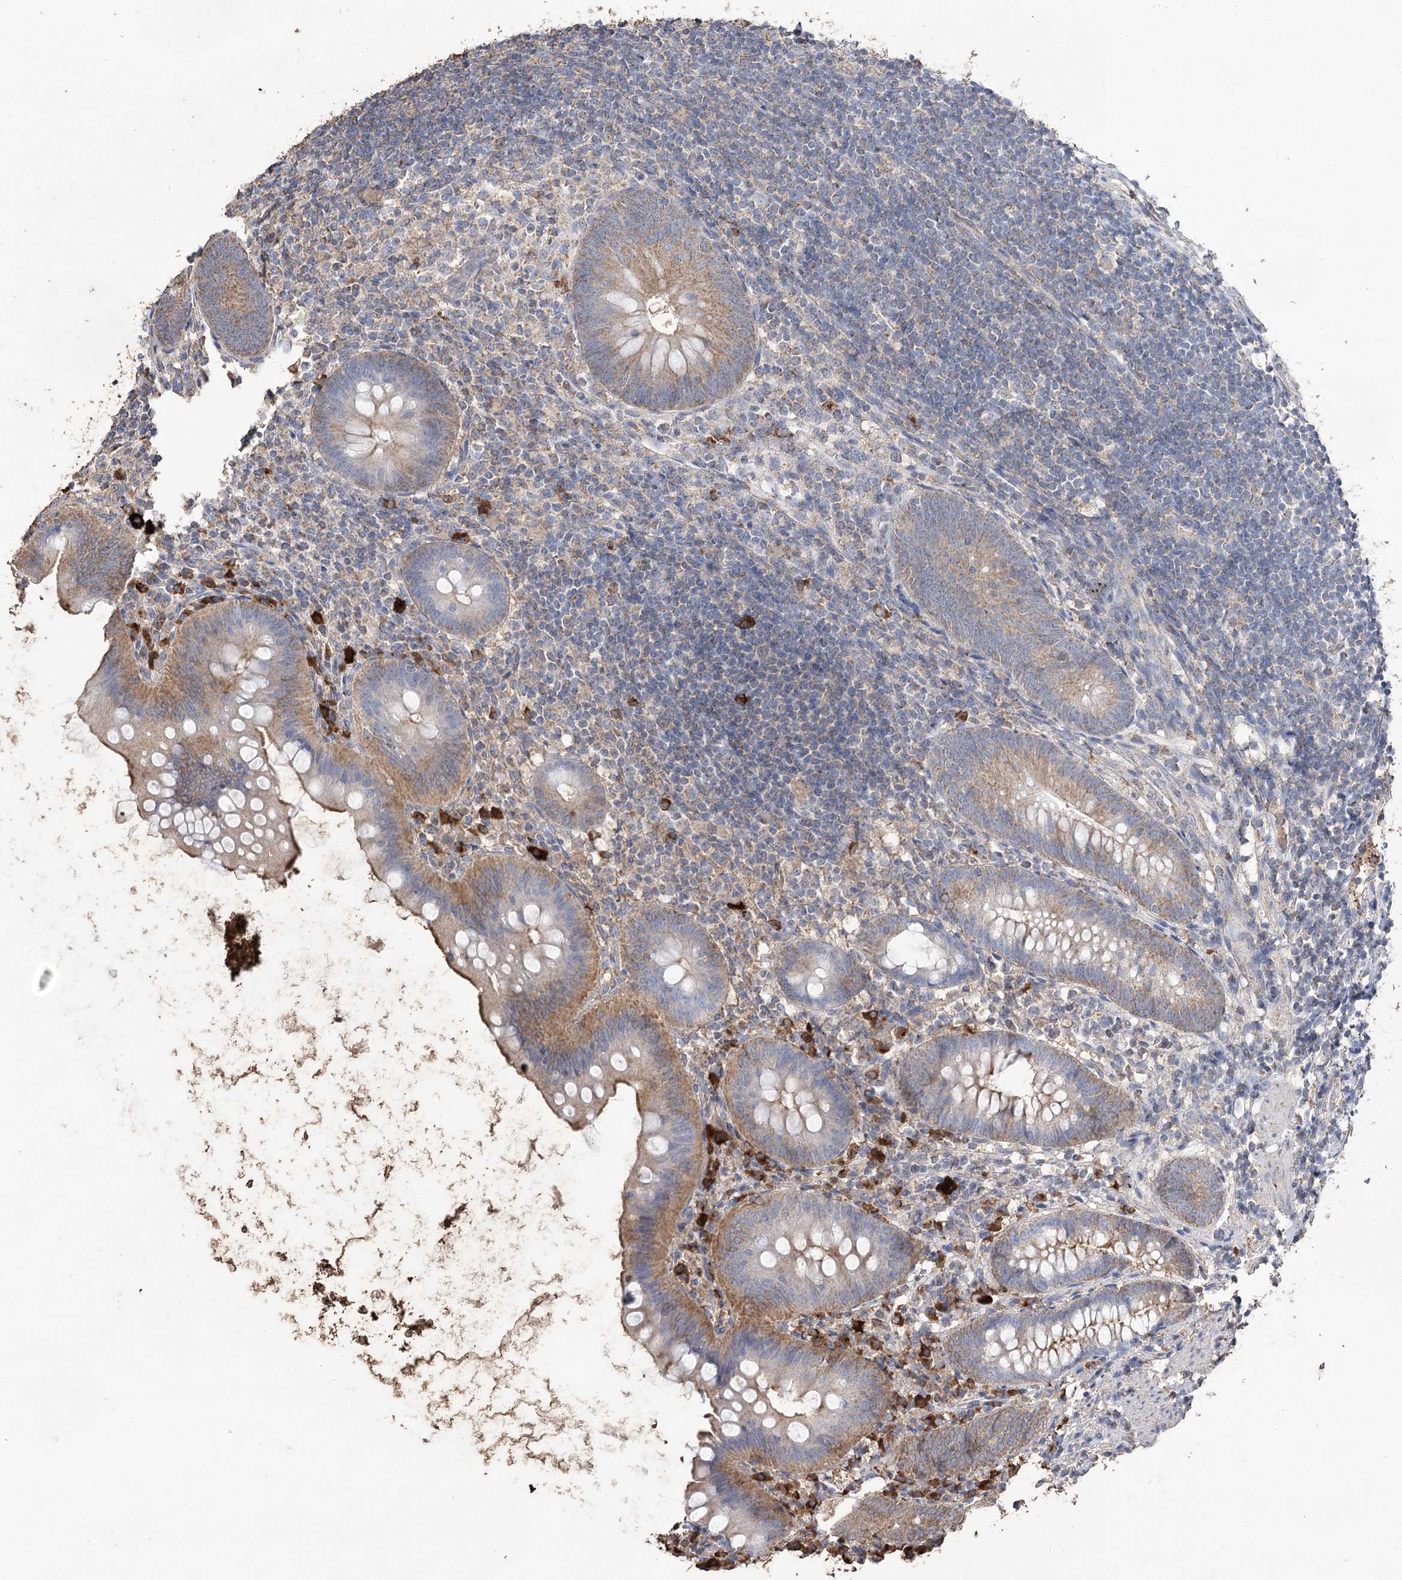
{"staining": {"intensity": "moderate", "quantity": ">75%", "location": "cytoplasmic/membranous"}, "tissue": "appendix", "cell_type": "Glandular cells", "image_type": "normal", "snomed": [{"axis": "morphology", "description": "Normal tissue, NOS"}, {"axis": "topography", "description": "Appendix"}], "caption": "Immunohistochemistry (IHC) histopathology image of unremarkable appendix stained for a protein (brown), which reveals medium levels of moderate cytoplasmic/membranous staining in about >75% of glandular cells.", "gene": "IREB2", "patient": {"sex": "female", "age": 62}}